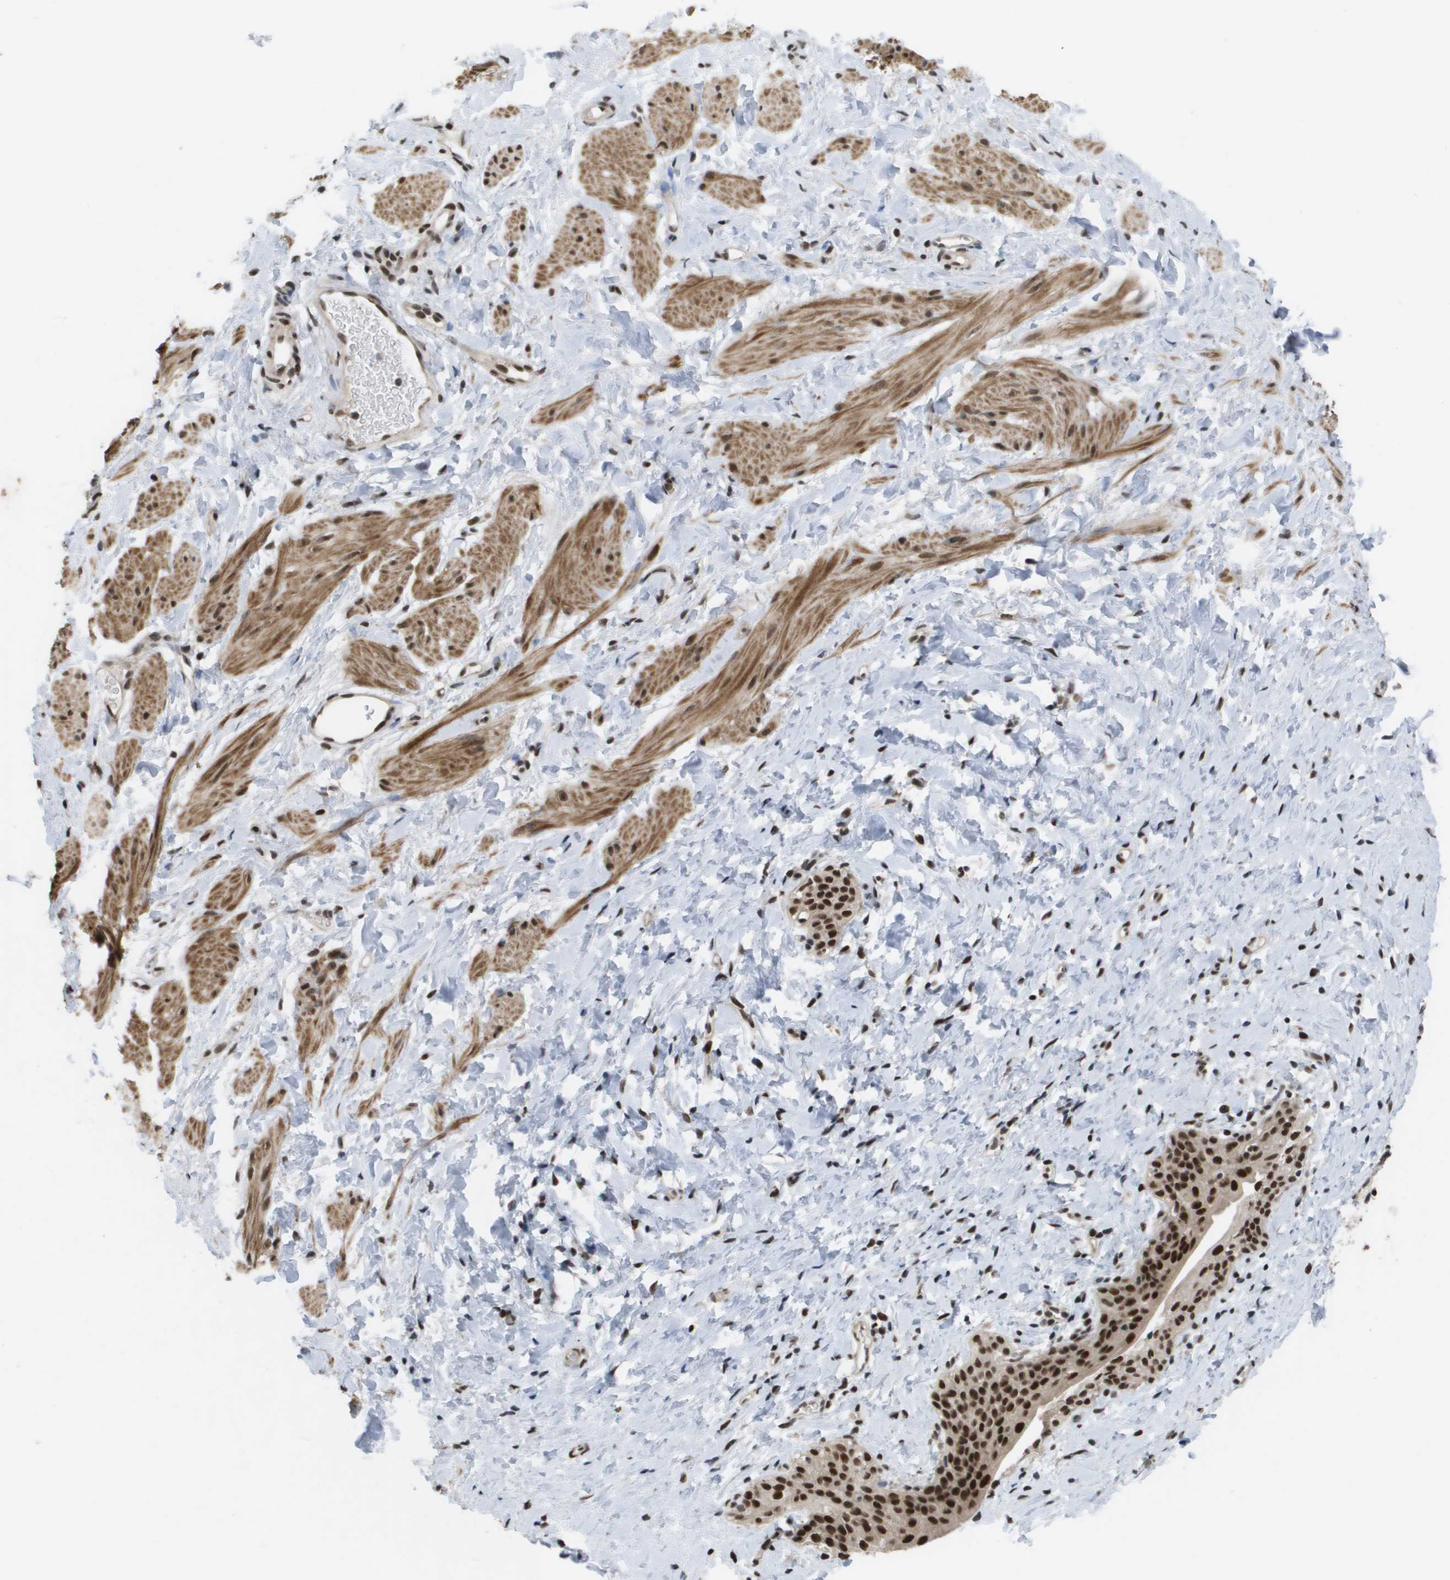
{"staining": {"intensity": "moderate", "quantity": ">75%", "location": "cytoplasmic/membranous,nuclear"}, "tissue": "smooth muscle", "cell_type": "Smooth muscle cells", "image_type": "normal", "snomed": [{"axis": "morphology", "description": "Normal tissue, NOS"}, {"axis": "topography", "description": "Smooth muscle"}], "caption": "IHC photomicrograph of benign smooth muscle: human smooth muscle stained using immunohistochemistry (IHC) demonstrates medium levels of moderate protein expression localized specifically in the cytoplasmic/membranous,nuclear of smooth muscle cells, appearing as a cytoplasmic/membranous,nuclear brown color.", "gene": "CDT1", "patient": {"sex": "male", "age": 16}}